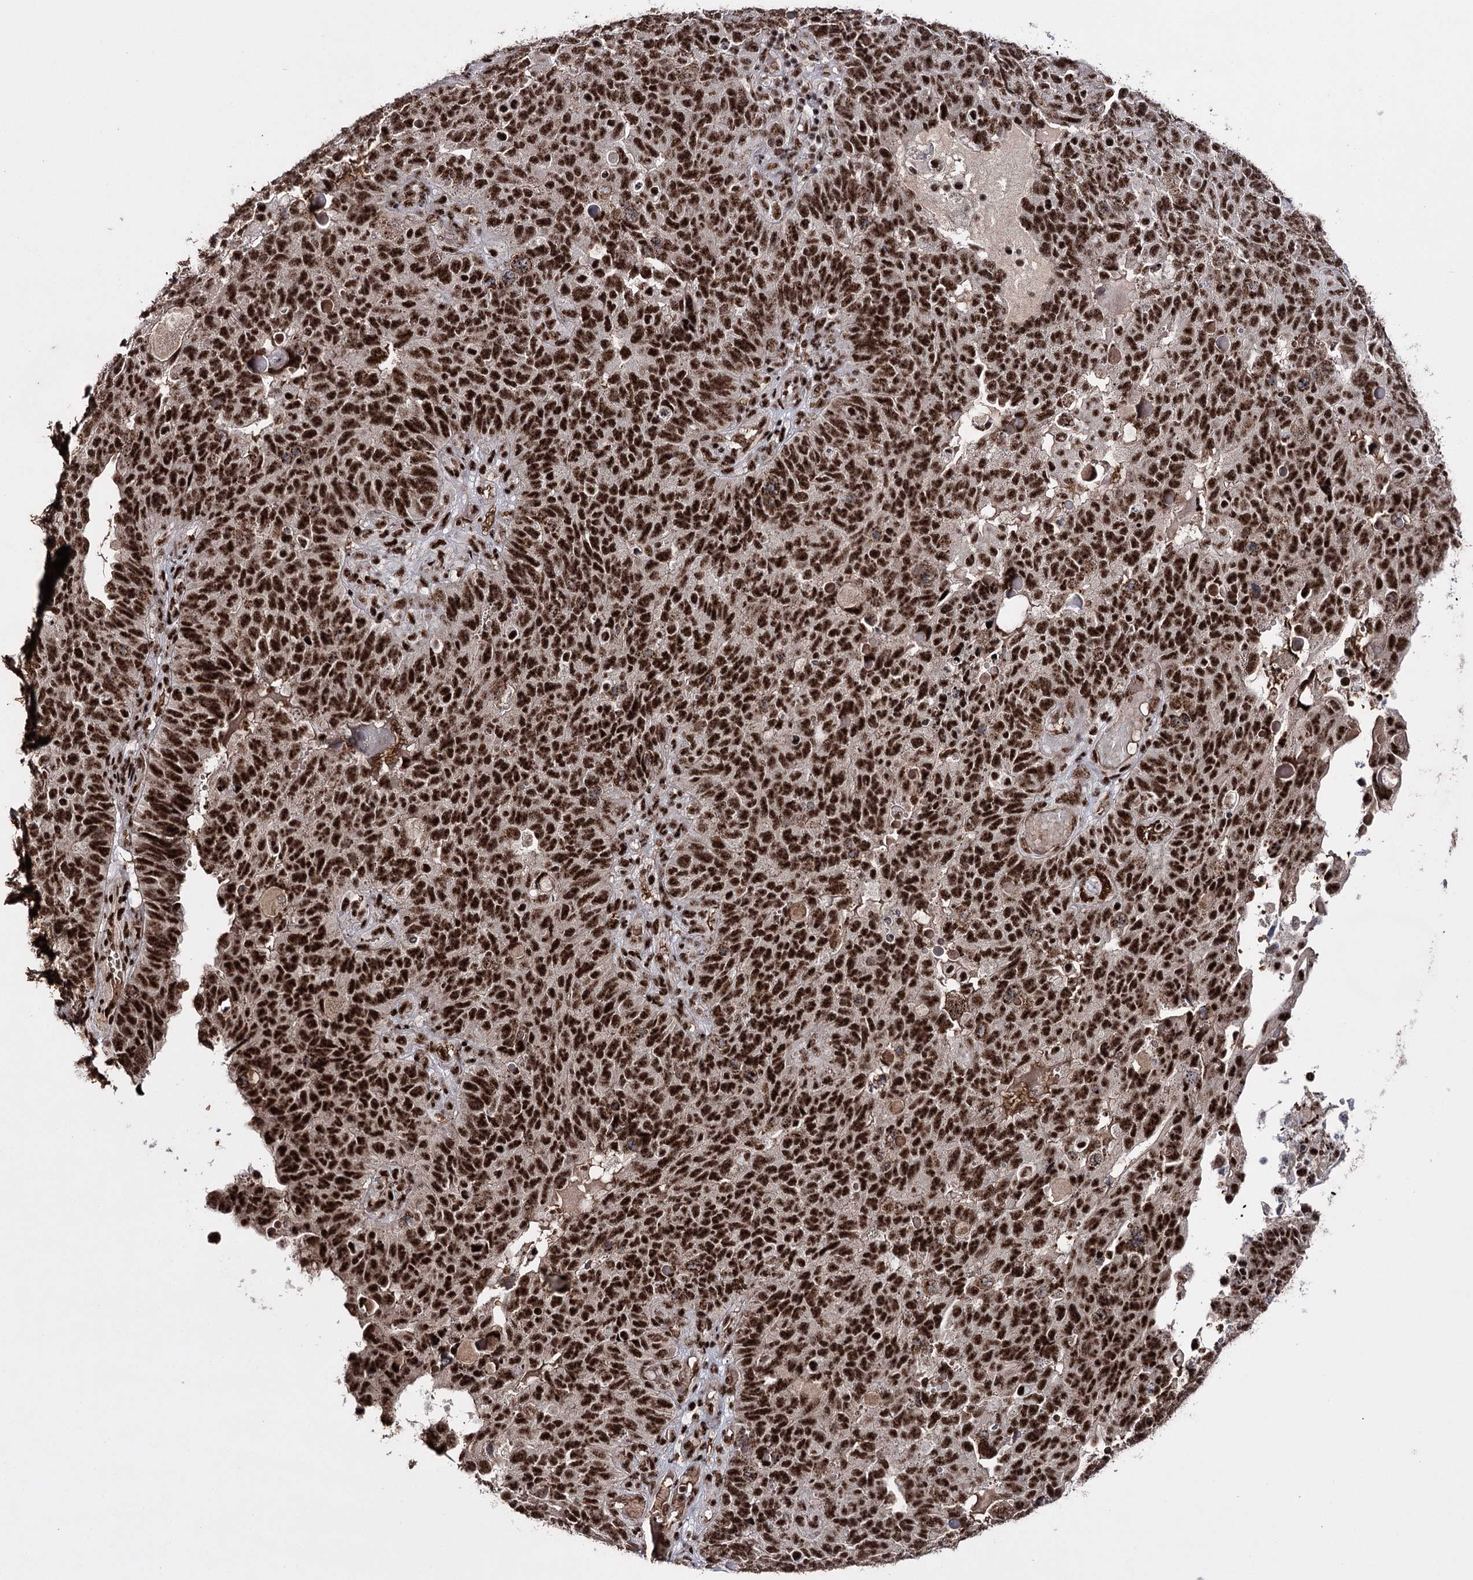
{"staining": {"intensity": "strong", "quantity": ">75%", "location": "nuclear"}, "tissue": "endometrial cancer", "cell_type": "Tumor cells", "image_type": "cancer", "snomed": [{"axis": "morphology", "description": "Adenocarcinoma, NOS"}, {"axis": "topography", "description": "Endometrium"}], "caption": "Immunohistochemistry (DAB) staining of human endometrial cancer shows strong nuclear protein expression in about >75% of tumor cells.", "gene": "PRPF40A", "patient": {"sex": "female", "age": 66}}